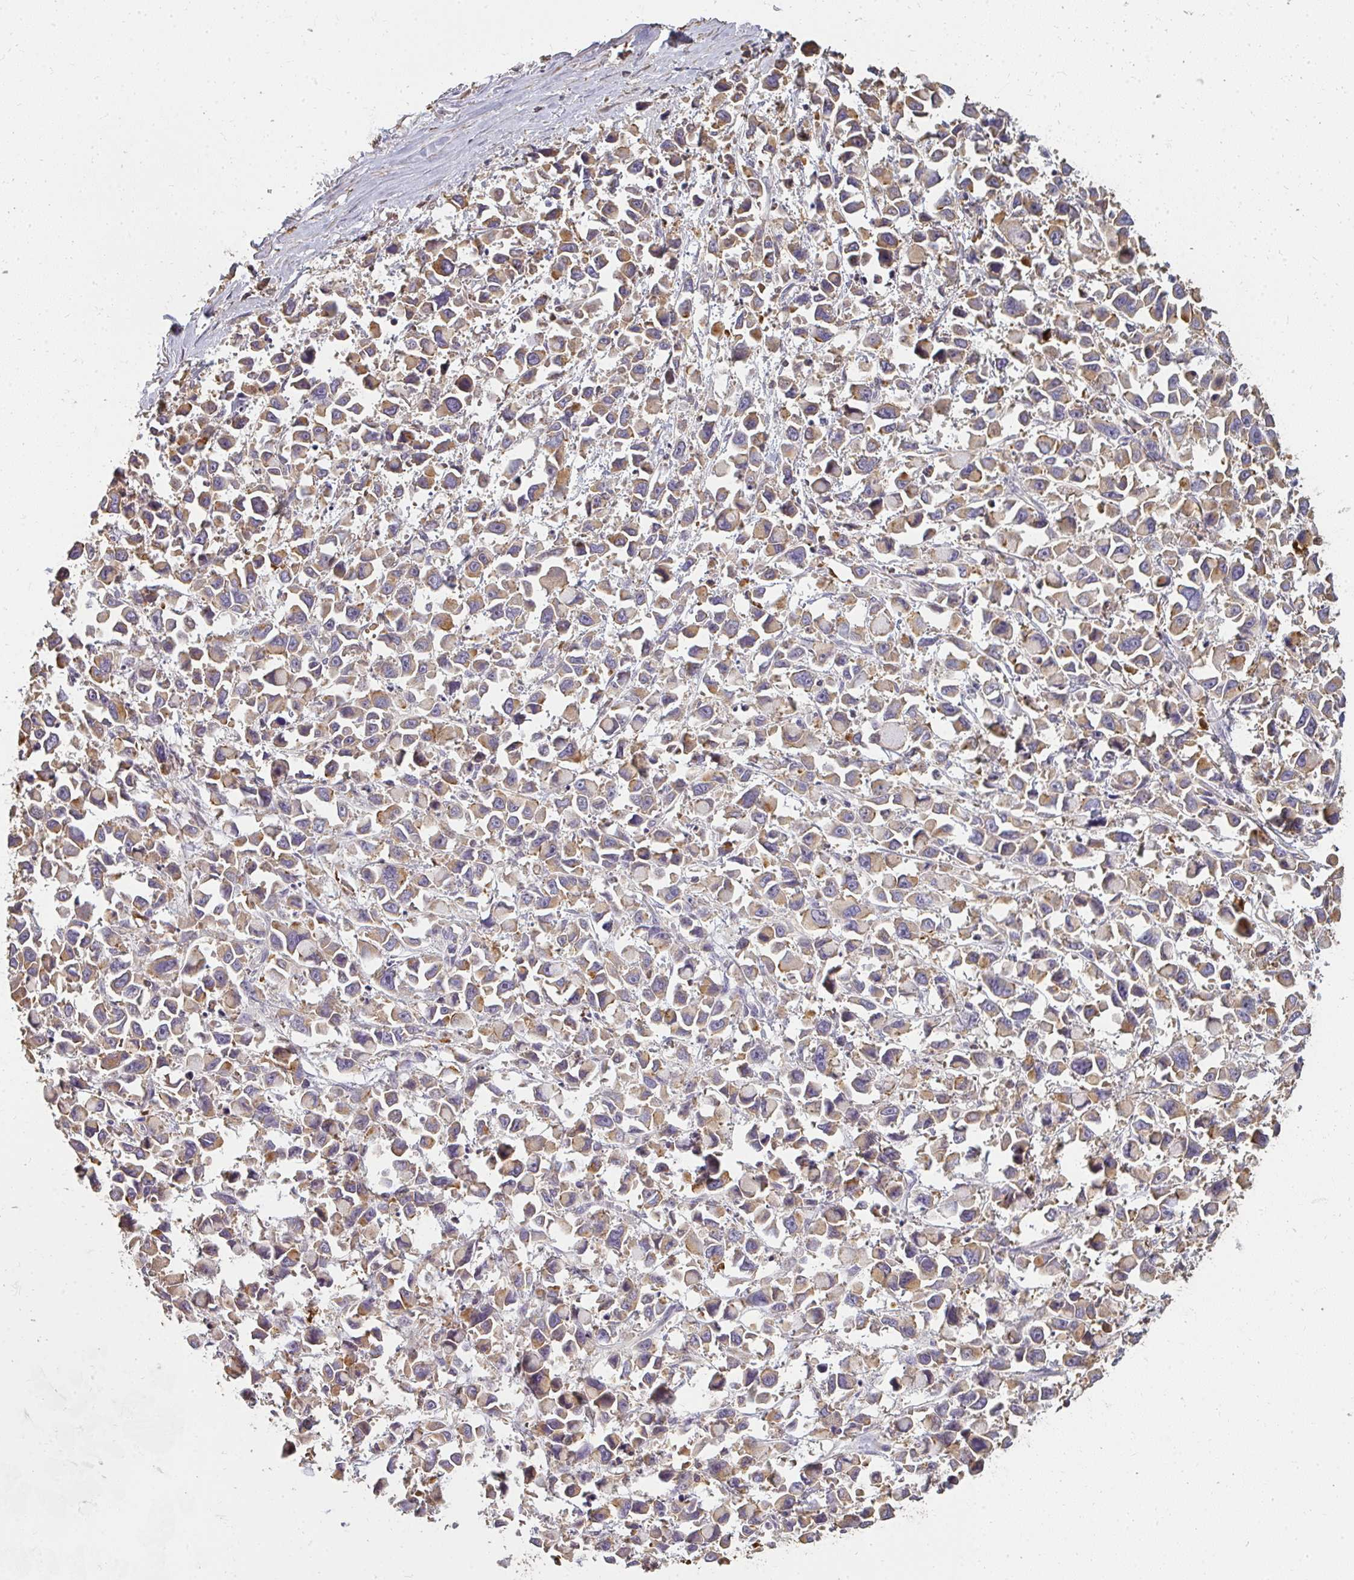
{"staining": {"intensity": "weak", "quantity": ">75%", "location": "cytoplasmic/membranous"}, "tissue": "stomach cancer", "cell_type": "Tumor cells", "image_type": "cancer", "snomed": [{"axis": "morphology", "description": "Adenocarcinoma, NOS"}, {"axis": "topography", "description": "Stomach"}], "caption": "DAB immunohistochemical staining of human stomach cancer (adenocarcinoma) exhibits weak cytoplasmic/membranous protein positivity in about >75% of tumor cells.", "gene": "CNTRL", "patient": {"sex": "female", "age": 81}}